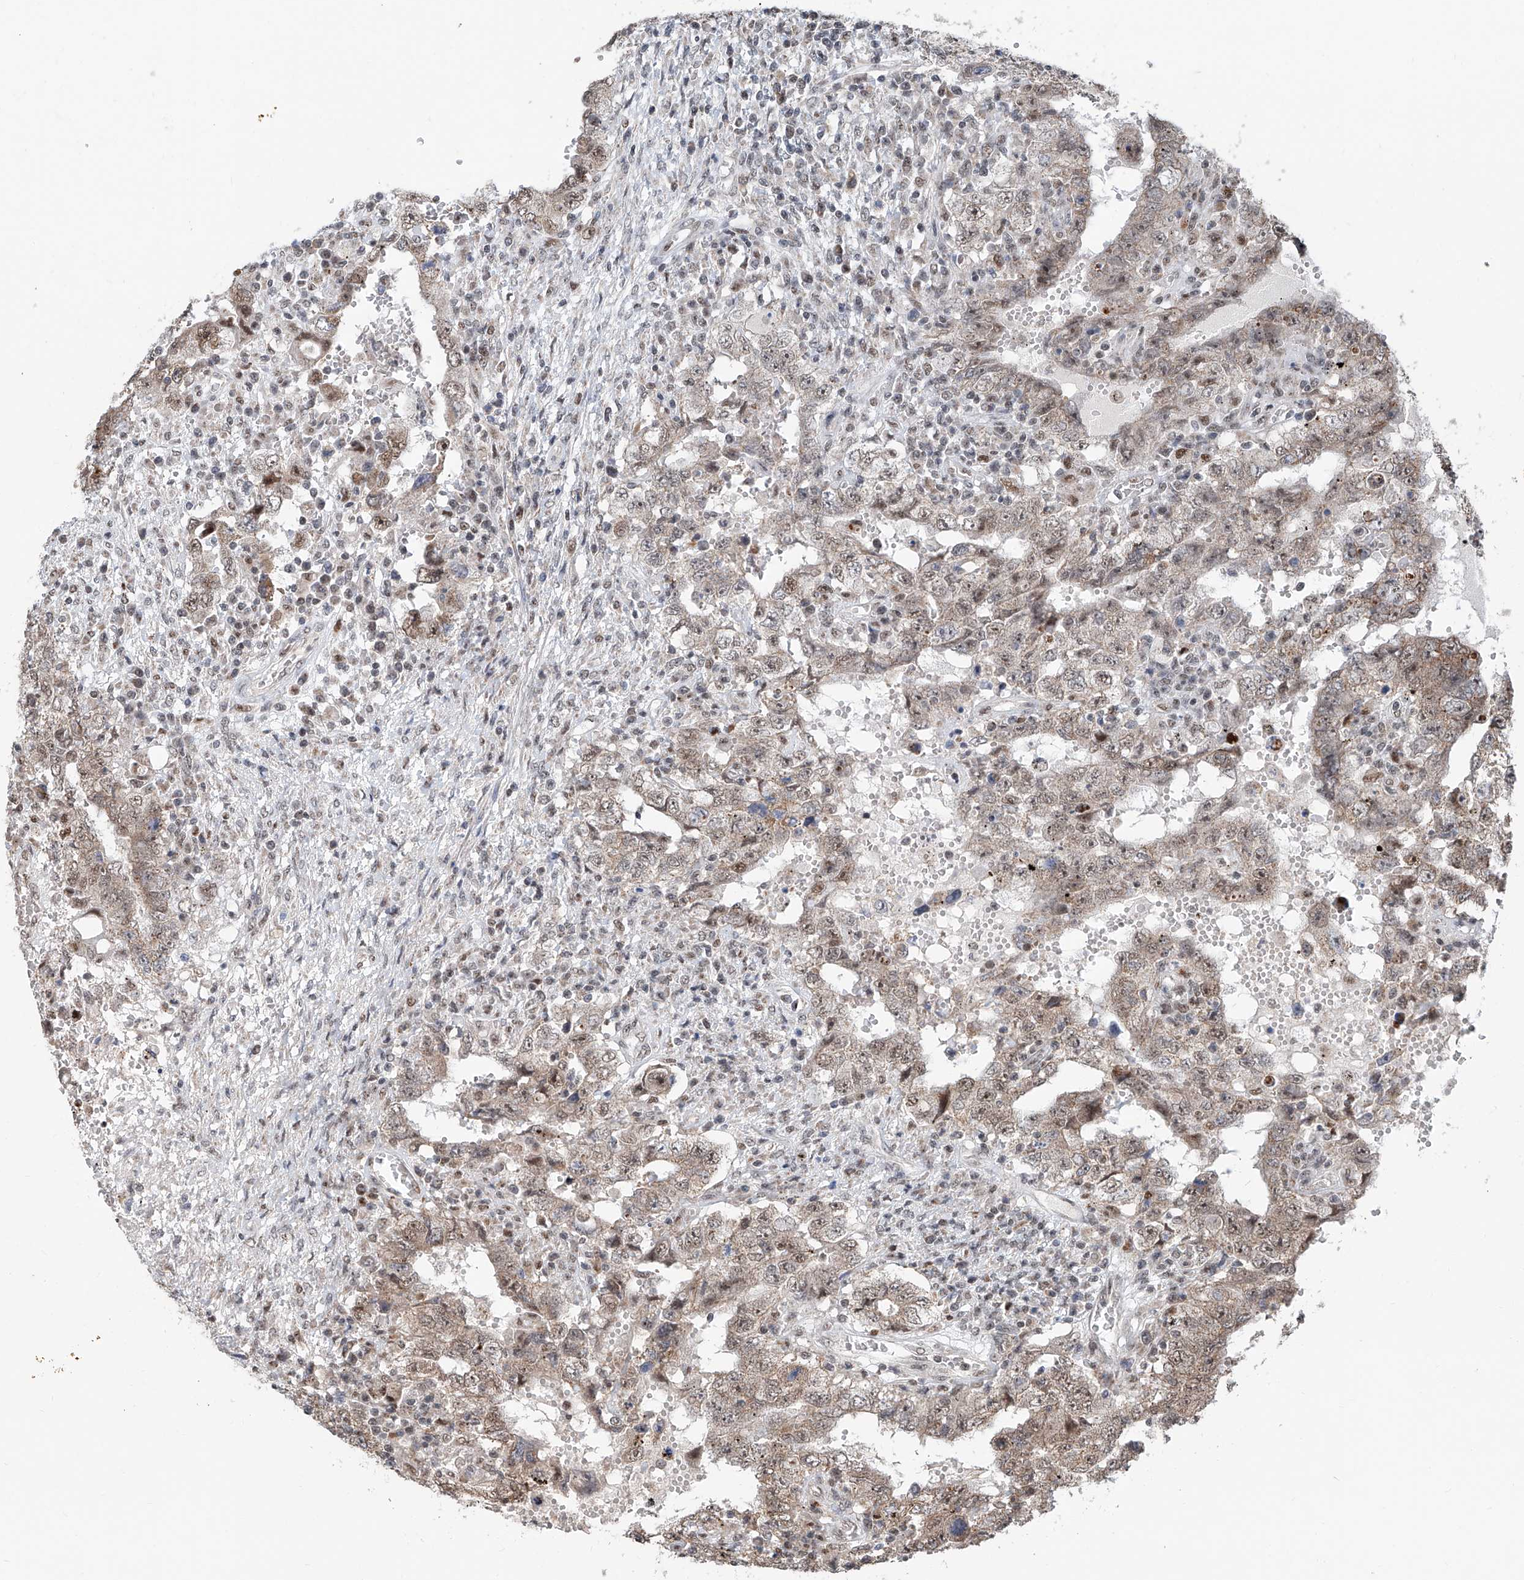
{"staining": {"intensity": "moderate", "quantity": ">75%", "location": "cytoplasmic/membranous,nuclear"}, "tissue": "testis cancer", "cell_type": "Tumor cells", "image_type": "cancer", "snomed": [{"axis": "morphology", "description": "Carcinoma, Embryonal, NOS"}, {"axis": "topography", "description": "Testis"}], "caption": "Embryonal carcinoma (testis) stained with a brown dye exhibits moderate cytoplasmic/membranous and nuclear positive staining in approximately >75% of tumor cells.", "gene": "SDE2", "patient": {"sex": "male", "age": 26}}